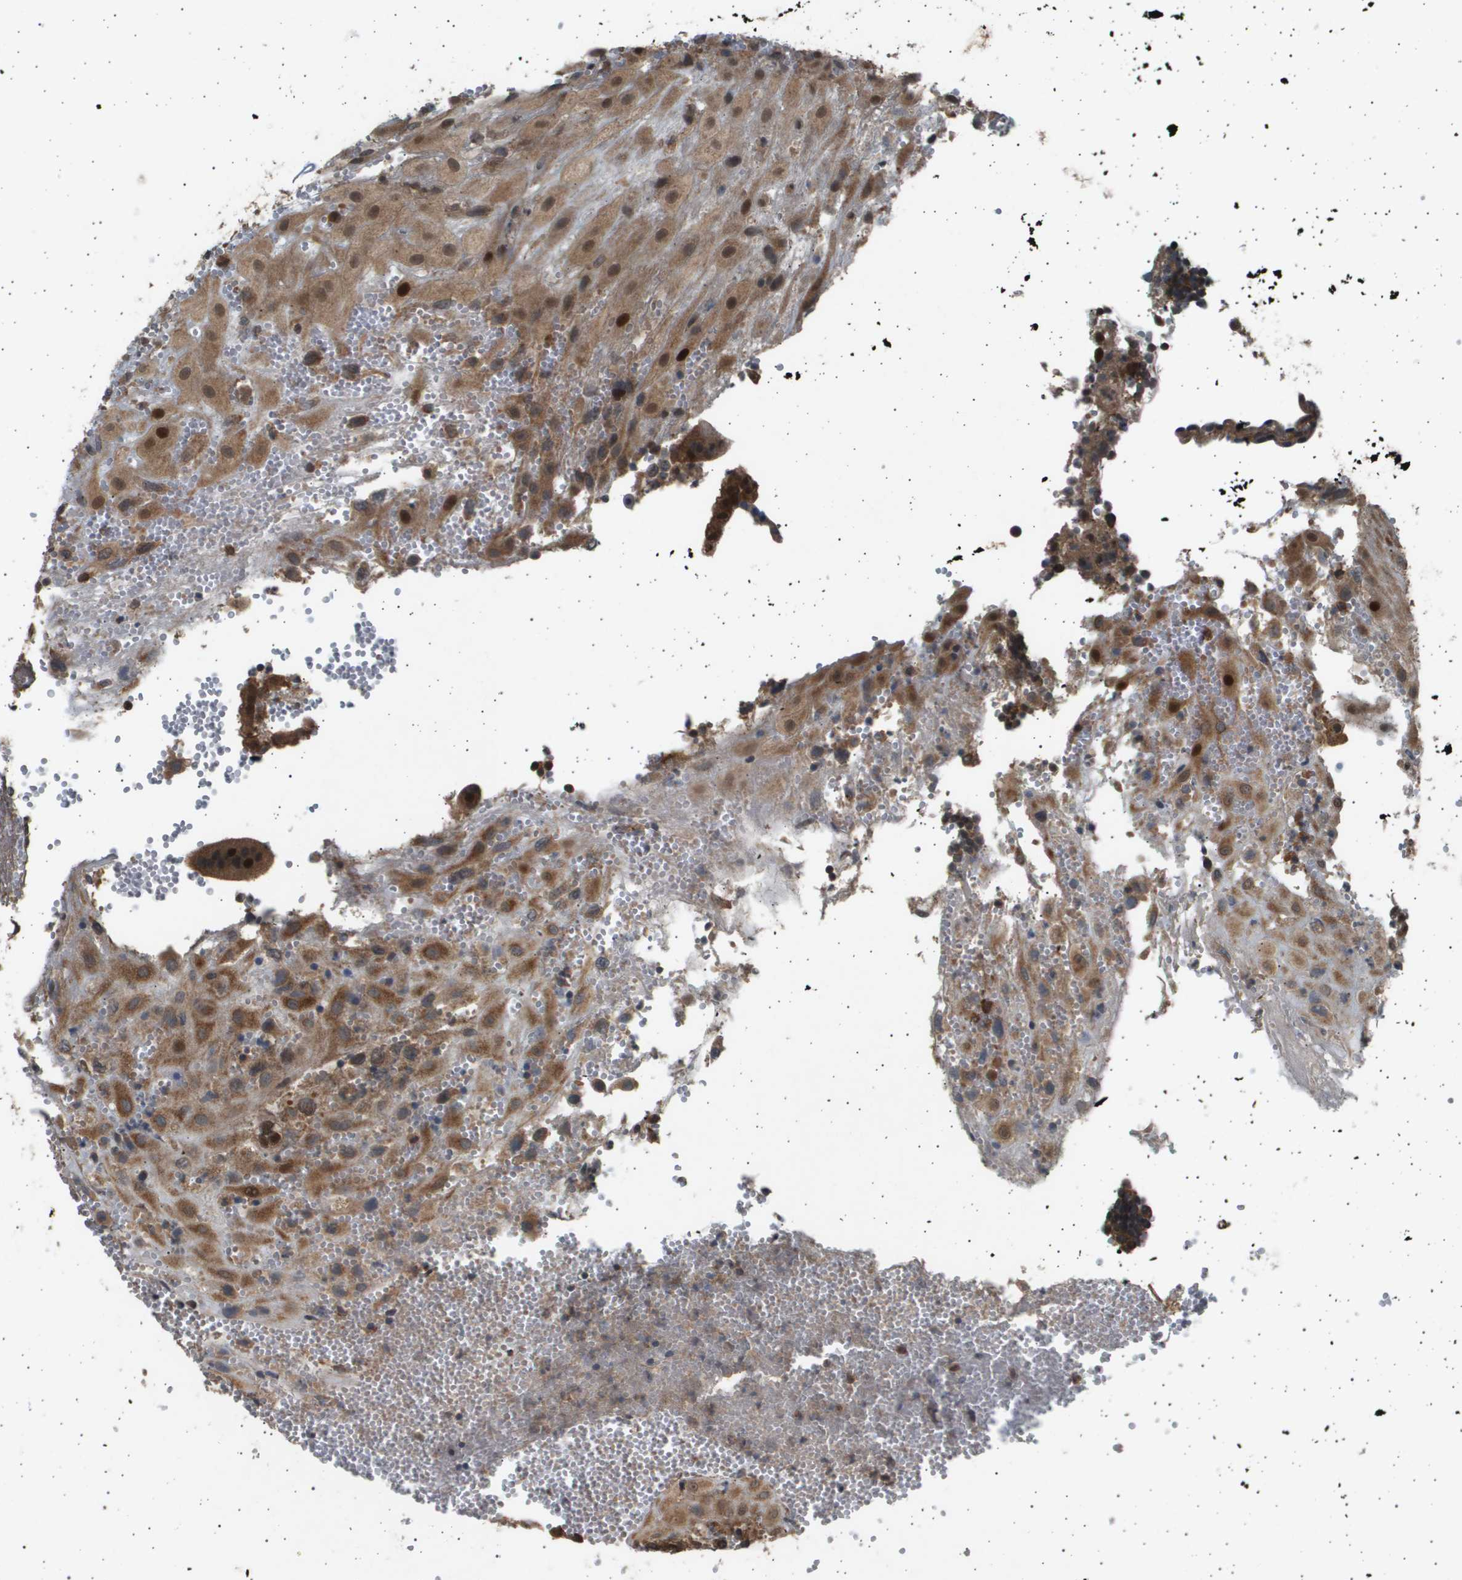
{"staining": {"intensity": "moderate", "quantity": ">75%", "location": "cytoplasmic/membranous"}, "tissue": "placenta", "cell_type": "Decidual cells", "image_type": "normal", "snomed": [{"axis": "morphology", "description": "Normal tissue, NOS"}, {"axis": "topography", "description": "Placenta"}], "caption": "DAB immunohistochemical staining of benign placenta shows moderate cytoplasmic/membranous protein positivity in approximately >75% of decidual cells.", "gene": "TNRC6A", "patient": {"sex": "female", "age": 18}}